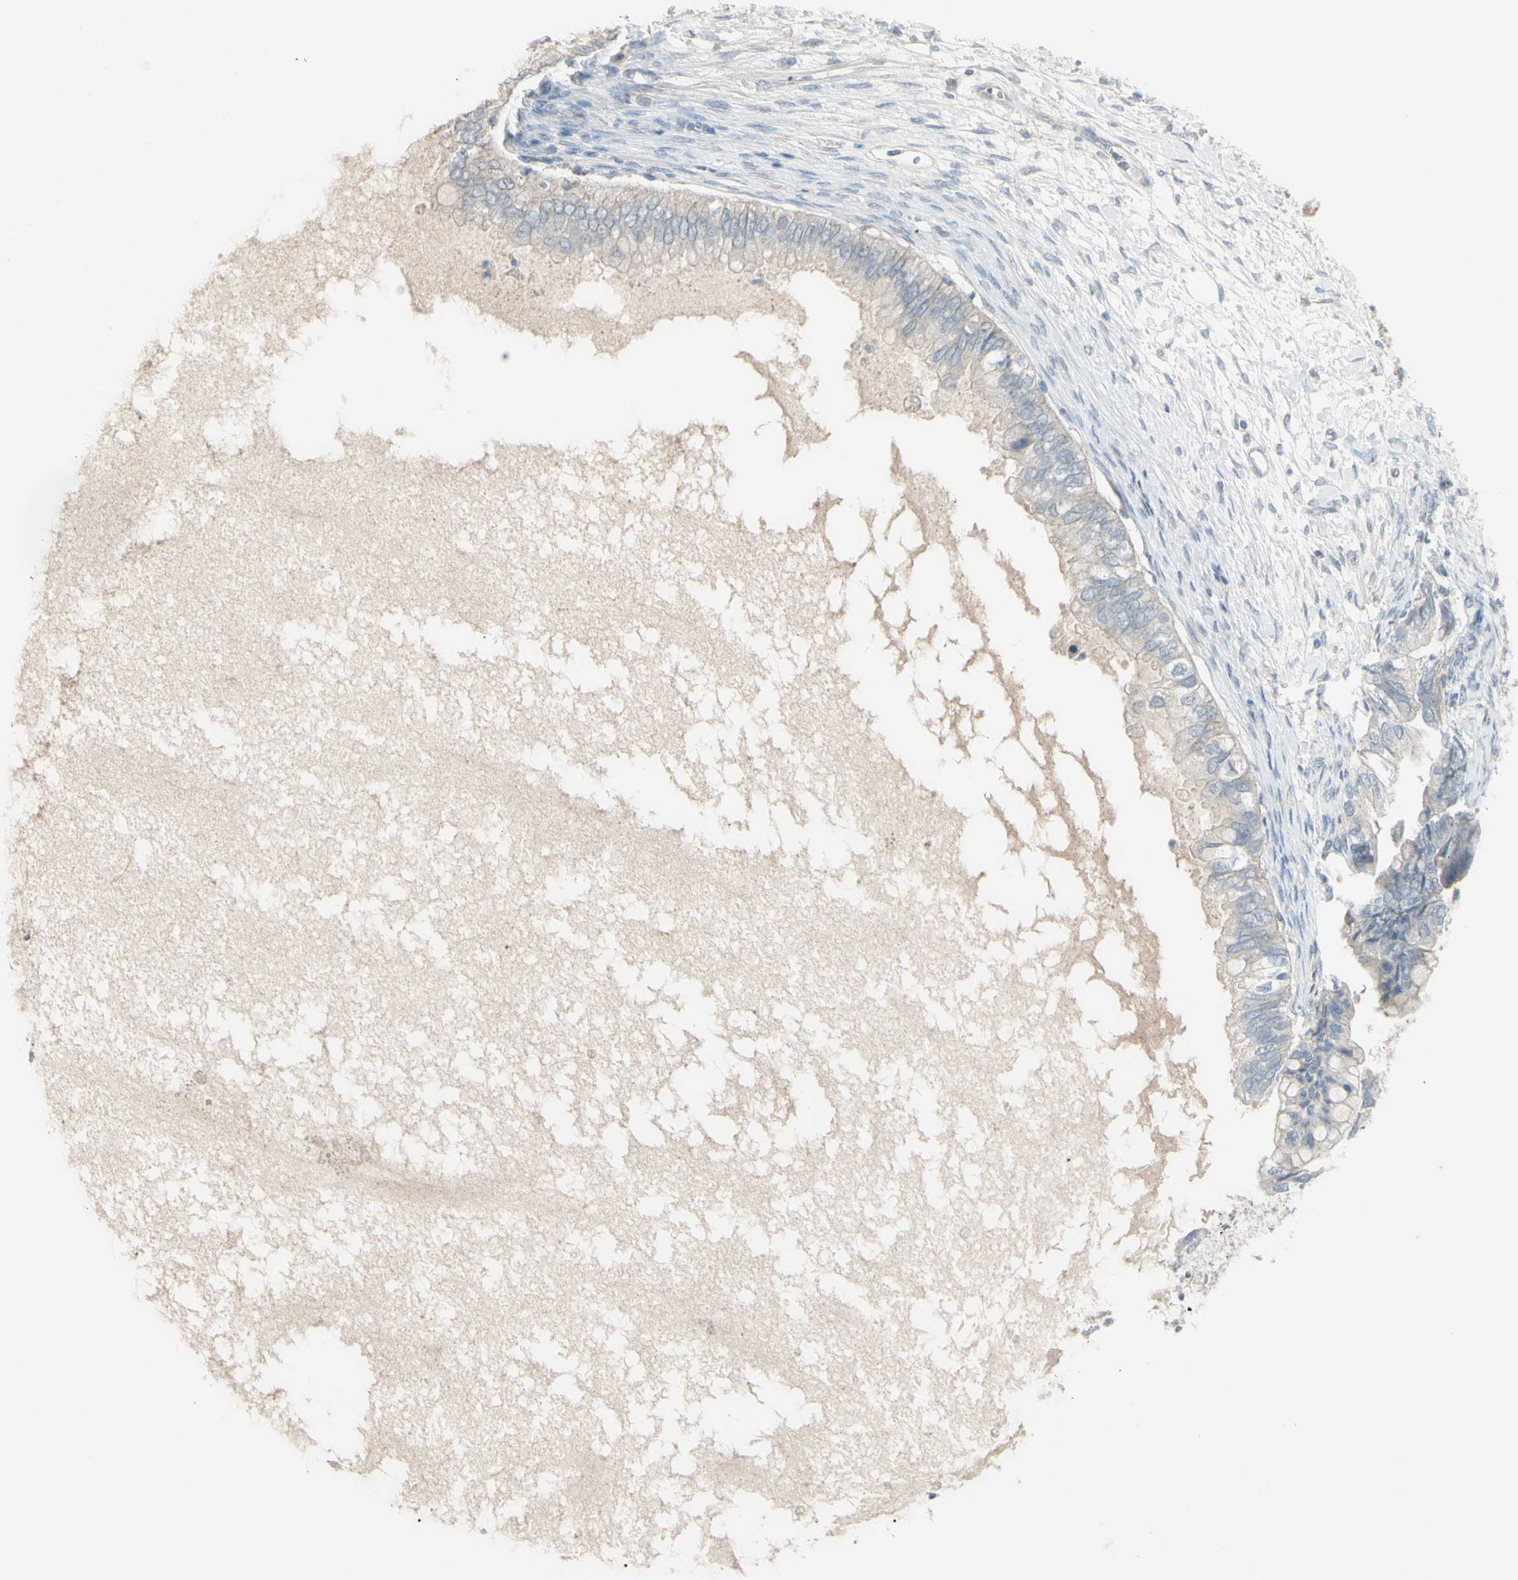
{"staining": {"intensity": "weak", "quantity": ">75%", "location": "cytoplasmic/membranous"}, "tissue": "ovarian cancer", "cell_type": "Tumor cells", "image_type": "cancer", "snomed": [{"axis": "morphology", "description": "Cystadenocarcinoma, mucinous, NOS"}, {"axis": "topography", "description": "Ovary"}], "caption": "This is an image of immunohistochemistry (IHC) staining of ovarian cancer, which shows weak staining in the cytoplasmic/membranous of tumor cells.", "gene": "SH3GL2", "patient": {"sex": "female", "age": 80}}